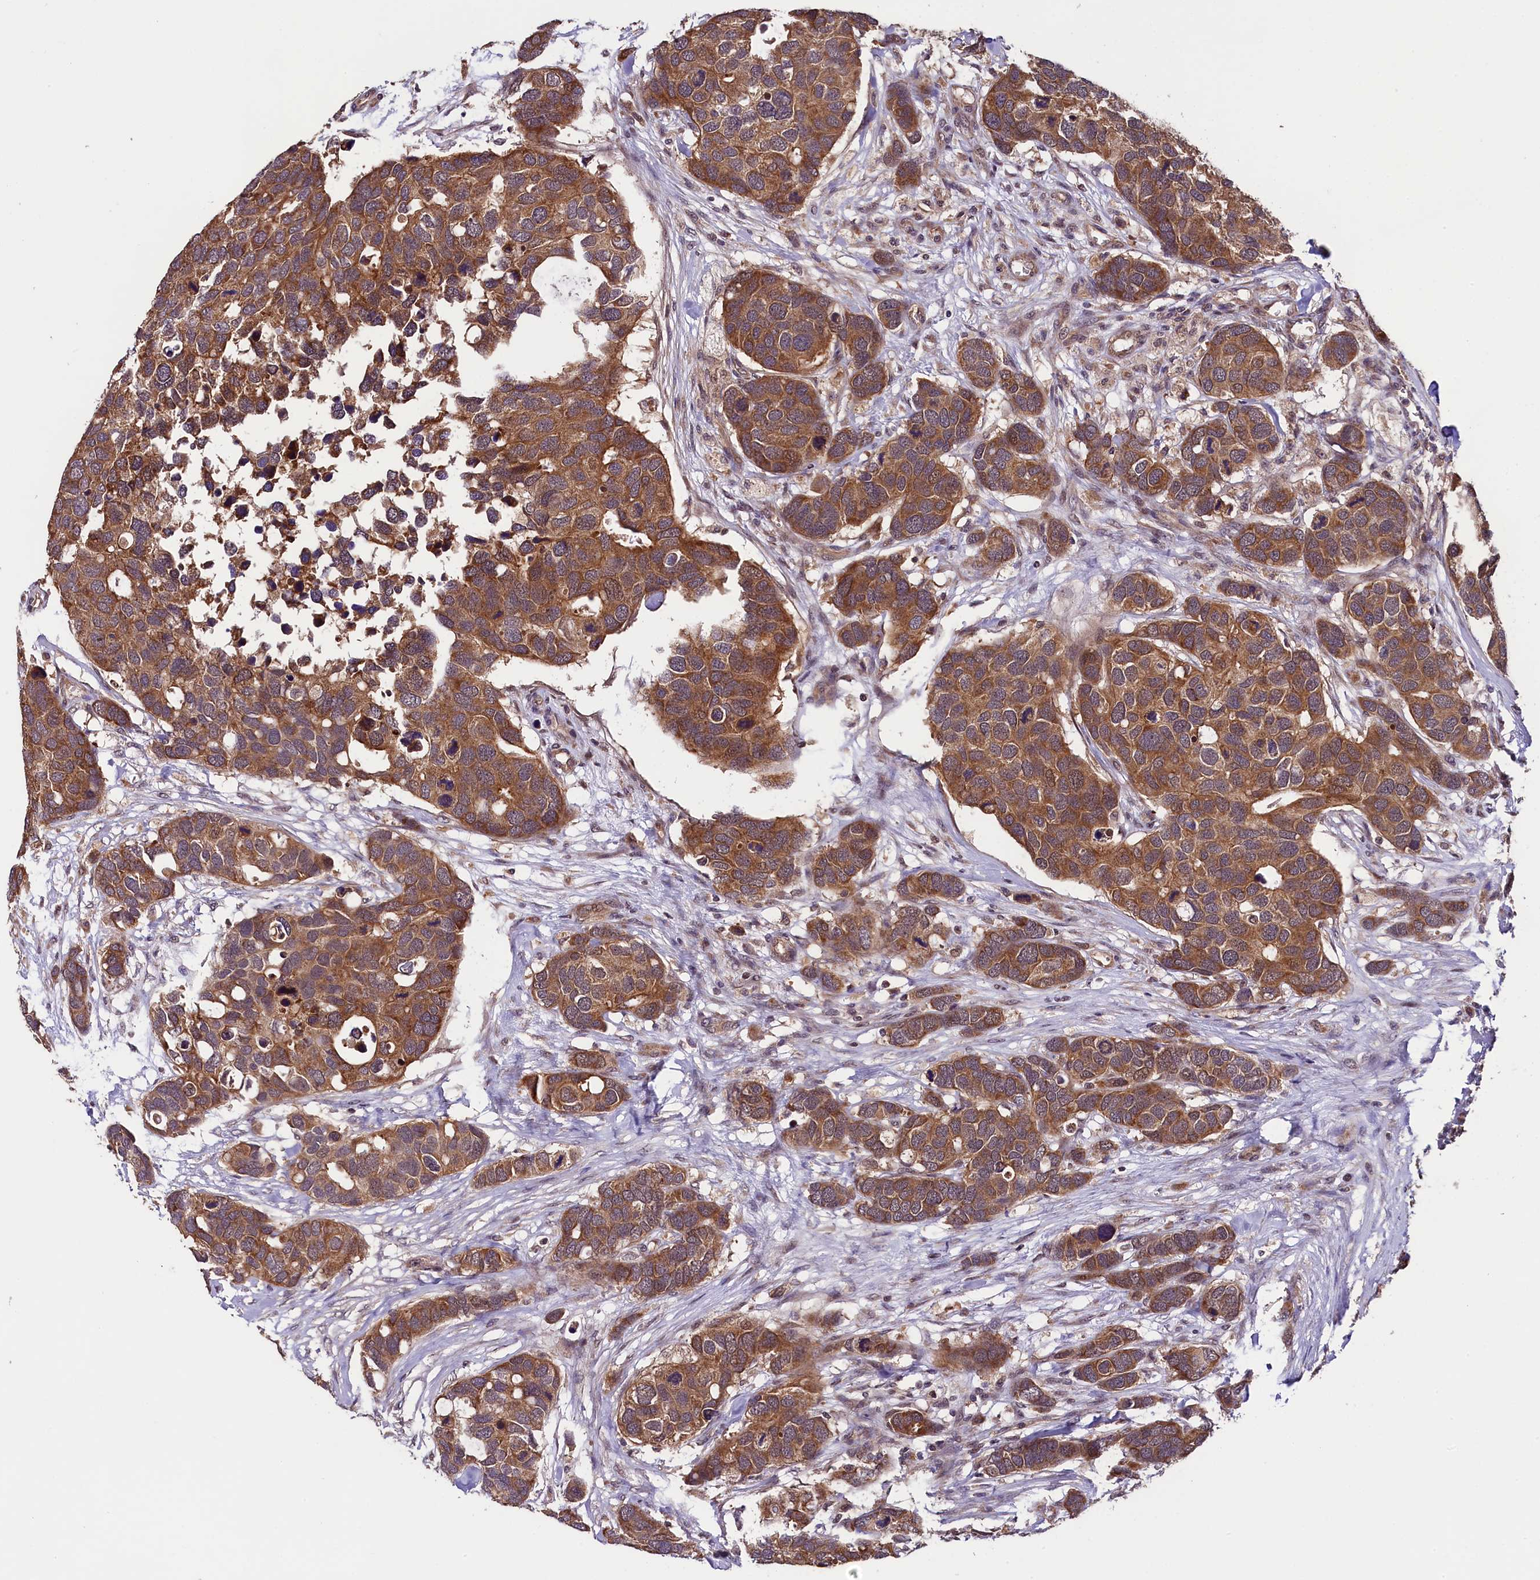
{"staining": {"intensity": "strong", "quantity": ">75%", "location": "cytoplasmic/membranous"}, "tissue": "breast cancer", "cell_type": "Tumor cells", "image_type": "cancer", "snomed": [{"axis": "morphology", "description": "Duct carcinoma"}, {"axis": "topography", "description": "Breast"}], "caption": "IHC of human breast cancer (intraductal carcinoma) displays high levels of strong cytoplasmic/membranous positivity in about >75% of tumor cells.", "gene": "DOHH", "patient": {"sex": "female", "age": 83}}